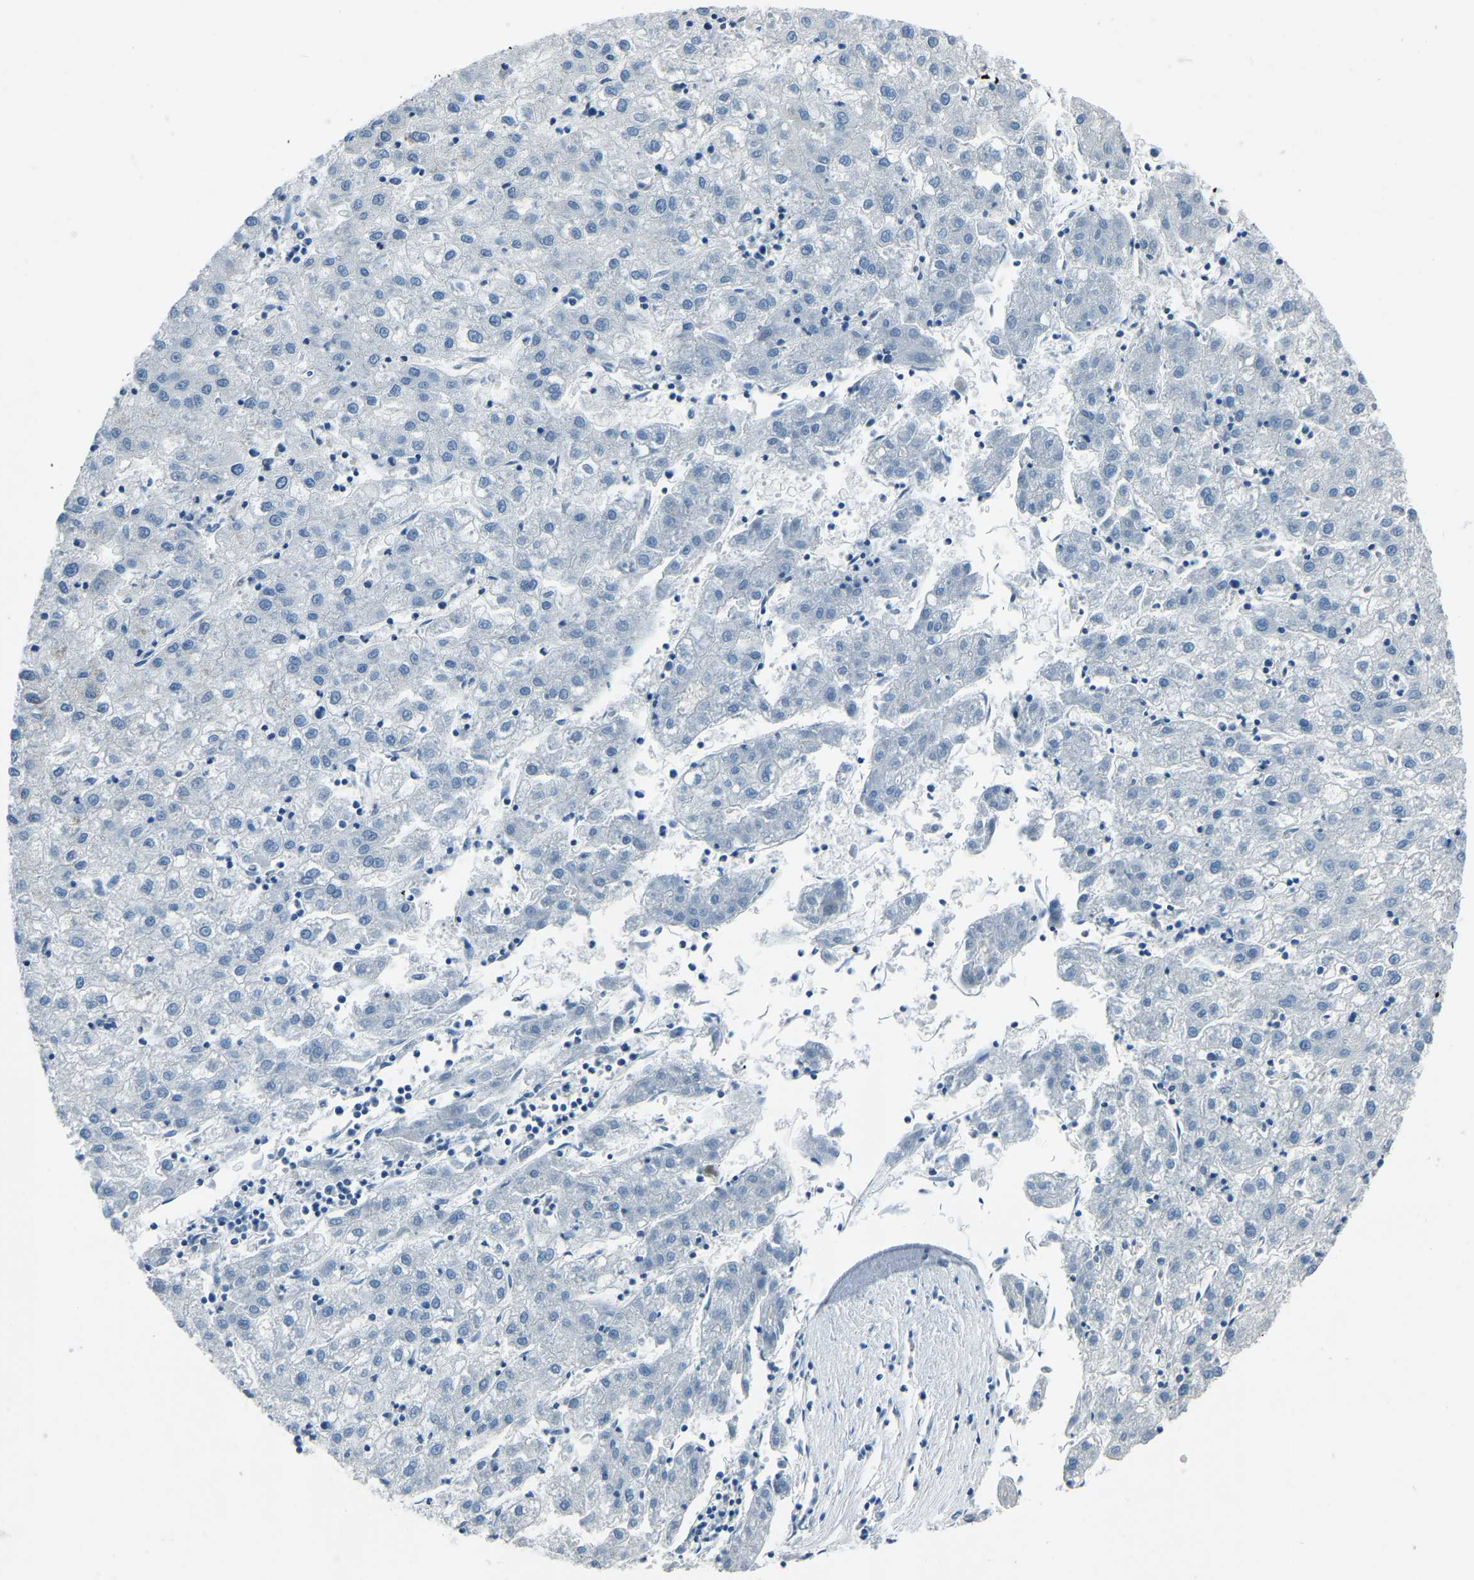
{"staining": {"intensity": "negative", "quantity": "none", "location": "none"}, "tissue": "liver cancer", "cell_type": "Tumor cells", "image_type": "cancer", "snomed": [{"axis": "morphology", "description": "Carcinoma, Hepatocellular, NOS"}, {"axis": "topography", "description": "Liver"}], "caption": "This is a image of IHC staining of hepatocellular carcinoma (liver), which shows no expression in tumor cells.", "gene": "XIRP1", "patient": {"sex": "male", "age": 72}}